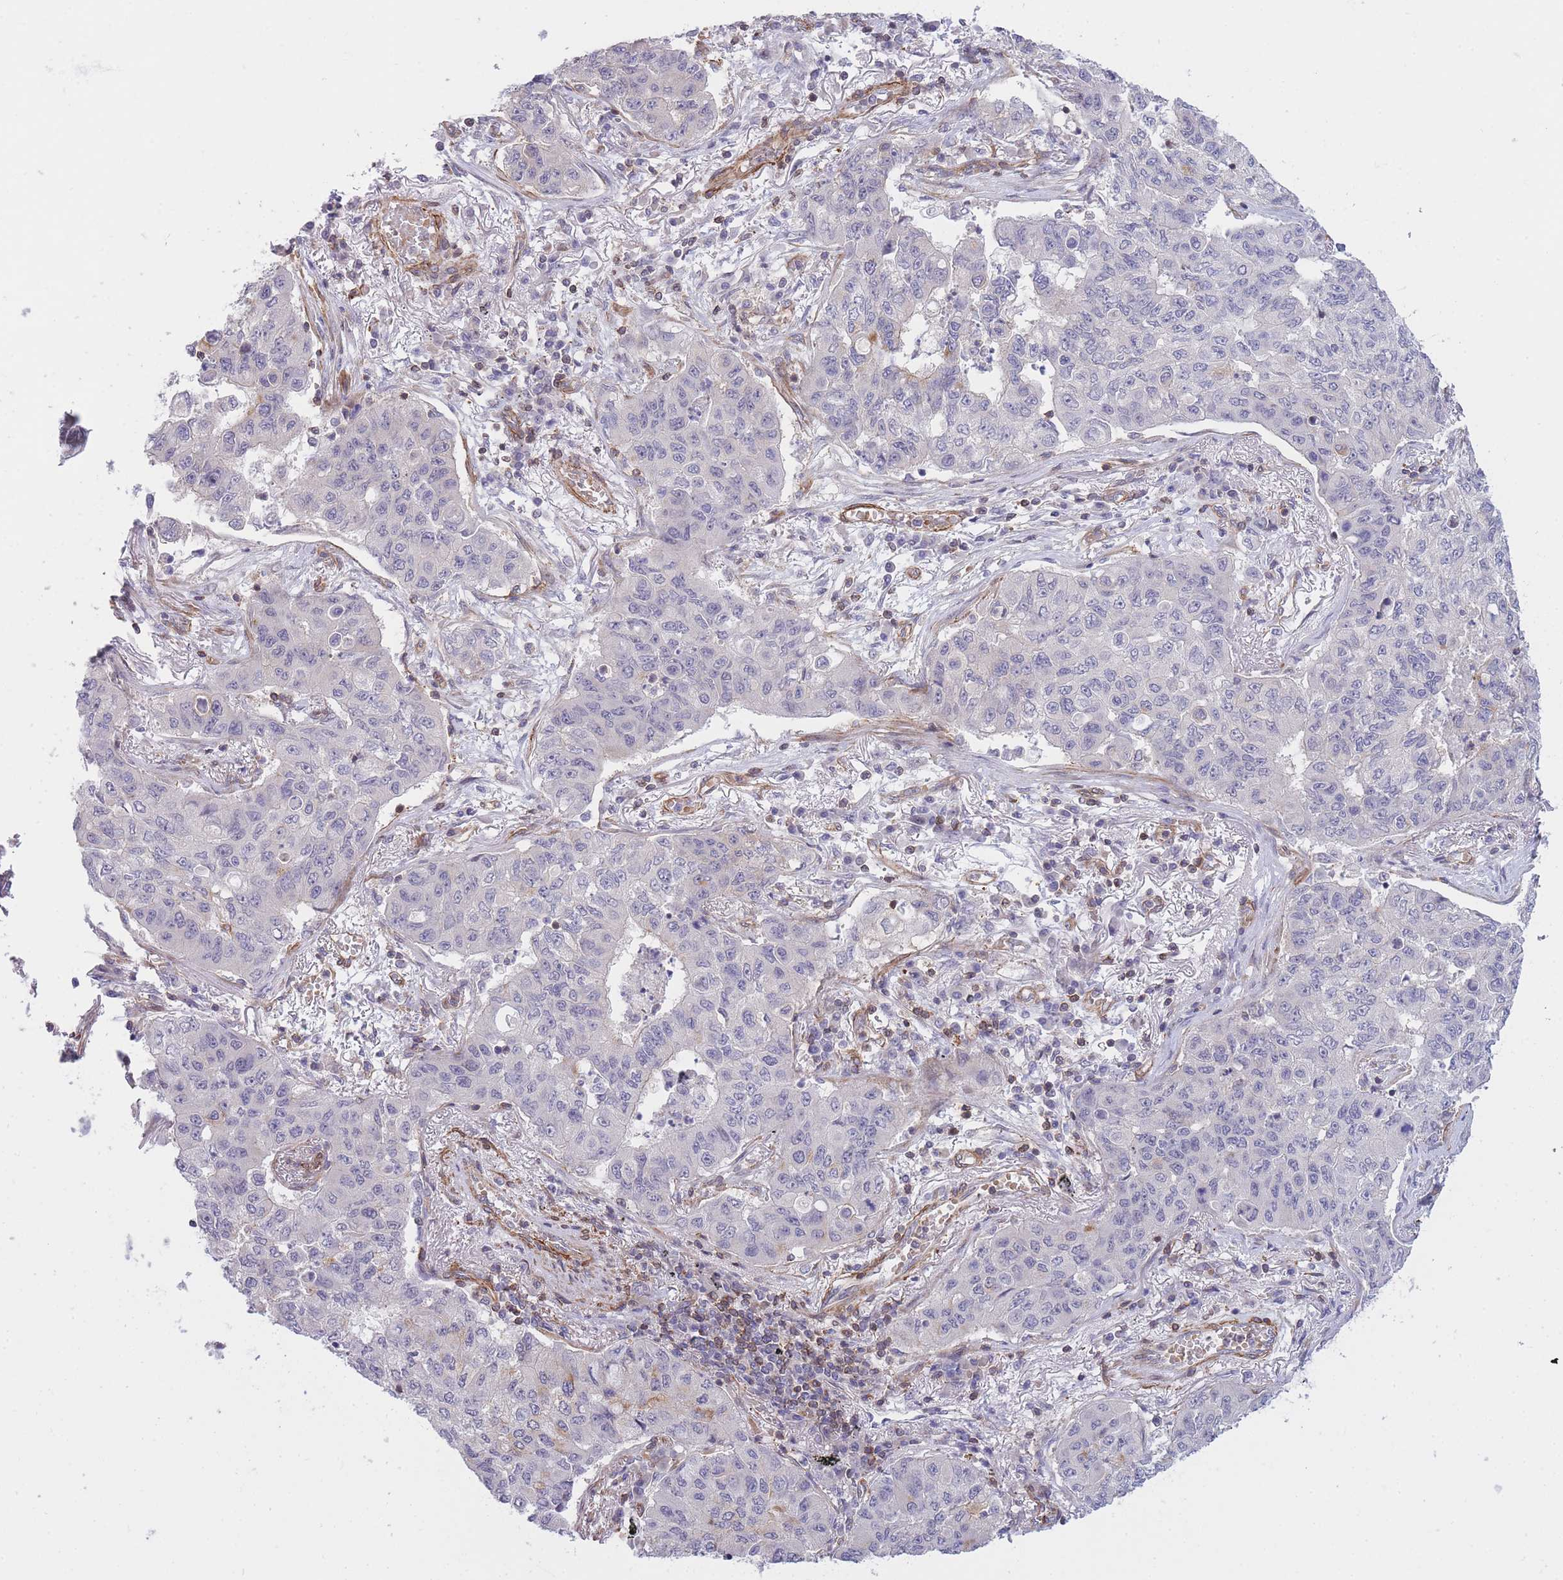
{"staining": {"intensity": "negative", "quantity": "none", "location": "none"}, "tissue": "lung cancer", "cell_type": "Tumor cells", "image_type": "cancer", "snomed": [{"axis": "morphology", "description": "Squamous cell carcinoma, NOS"}, {"axis": "topography", "description": "Lung"}], "caption": "High magnification brightfield microscopy of lung cancer (squamous cell carcinoma) stained with DAB (3,3'-diaminobenzidine) (brown) and counterstained with hematoxylin (blue): tumor cells show no significant positivity.", "gene": "CDC25B", "patient": {"sex": "male", "age": 74}}